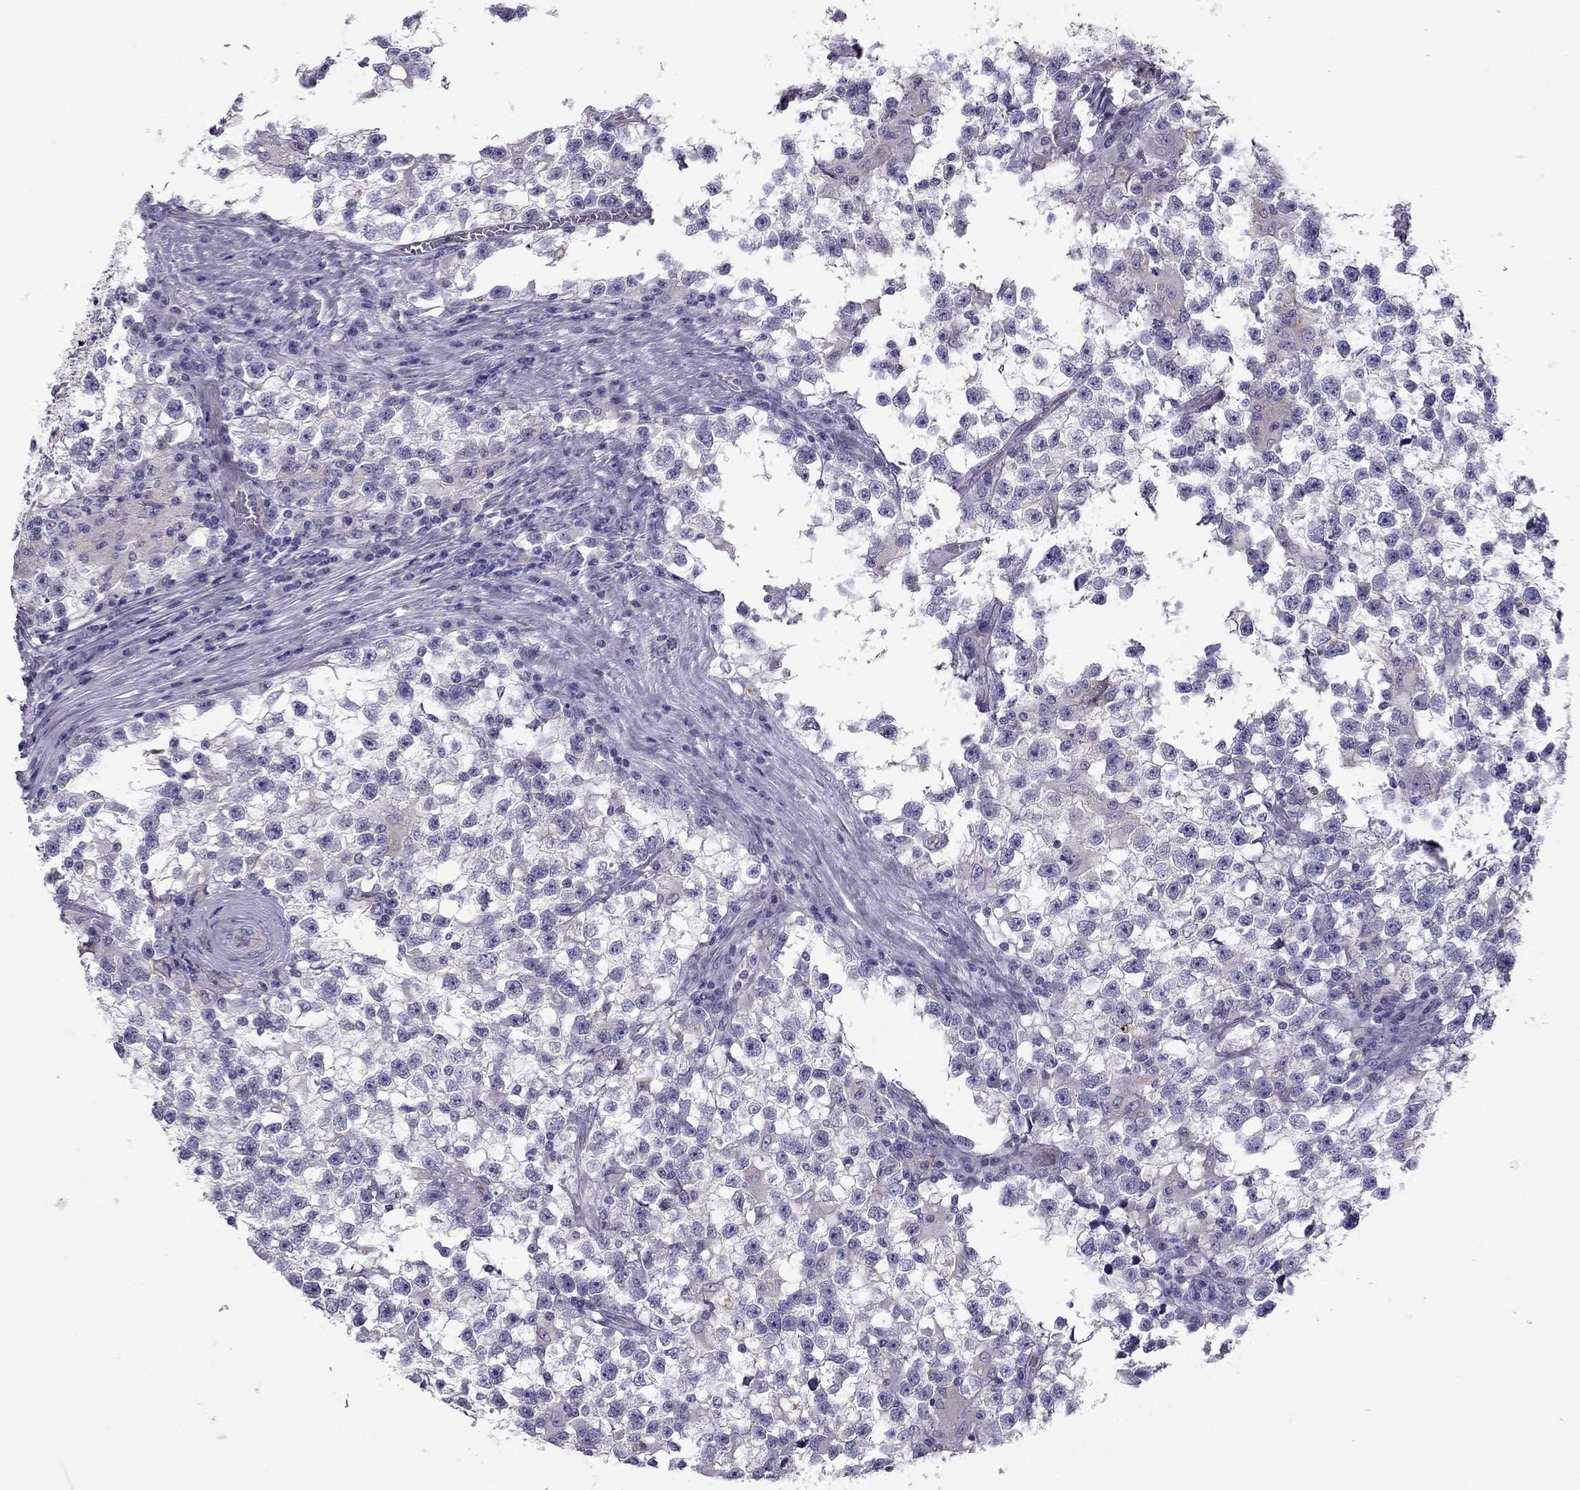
{"staining": {"intensity": "negative", "quantity": "none", "location": "none"}, "tissue": "testis cancer", "cell_type": "Tumor cells", "image_type": "cancer", "snomed": [{"axis": "morphology", "description": "Seminoma, NOS"}, {"axis": "topography", "description": "Testis"}], "caption": "Testis seminoma was stained to show a protein in brown. There is no significant positivity in tumor cells. (DAB (3,3'-diaminobenzidine) immunohistochemistry (IHC) visualized using brightfield microscopy, high magnification).", "gene": "STOML3", "patient": {"sex": "male", "age": 31}}